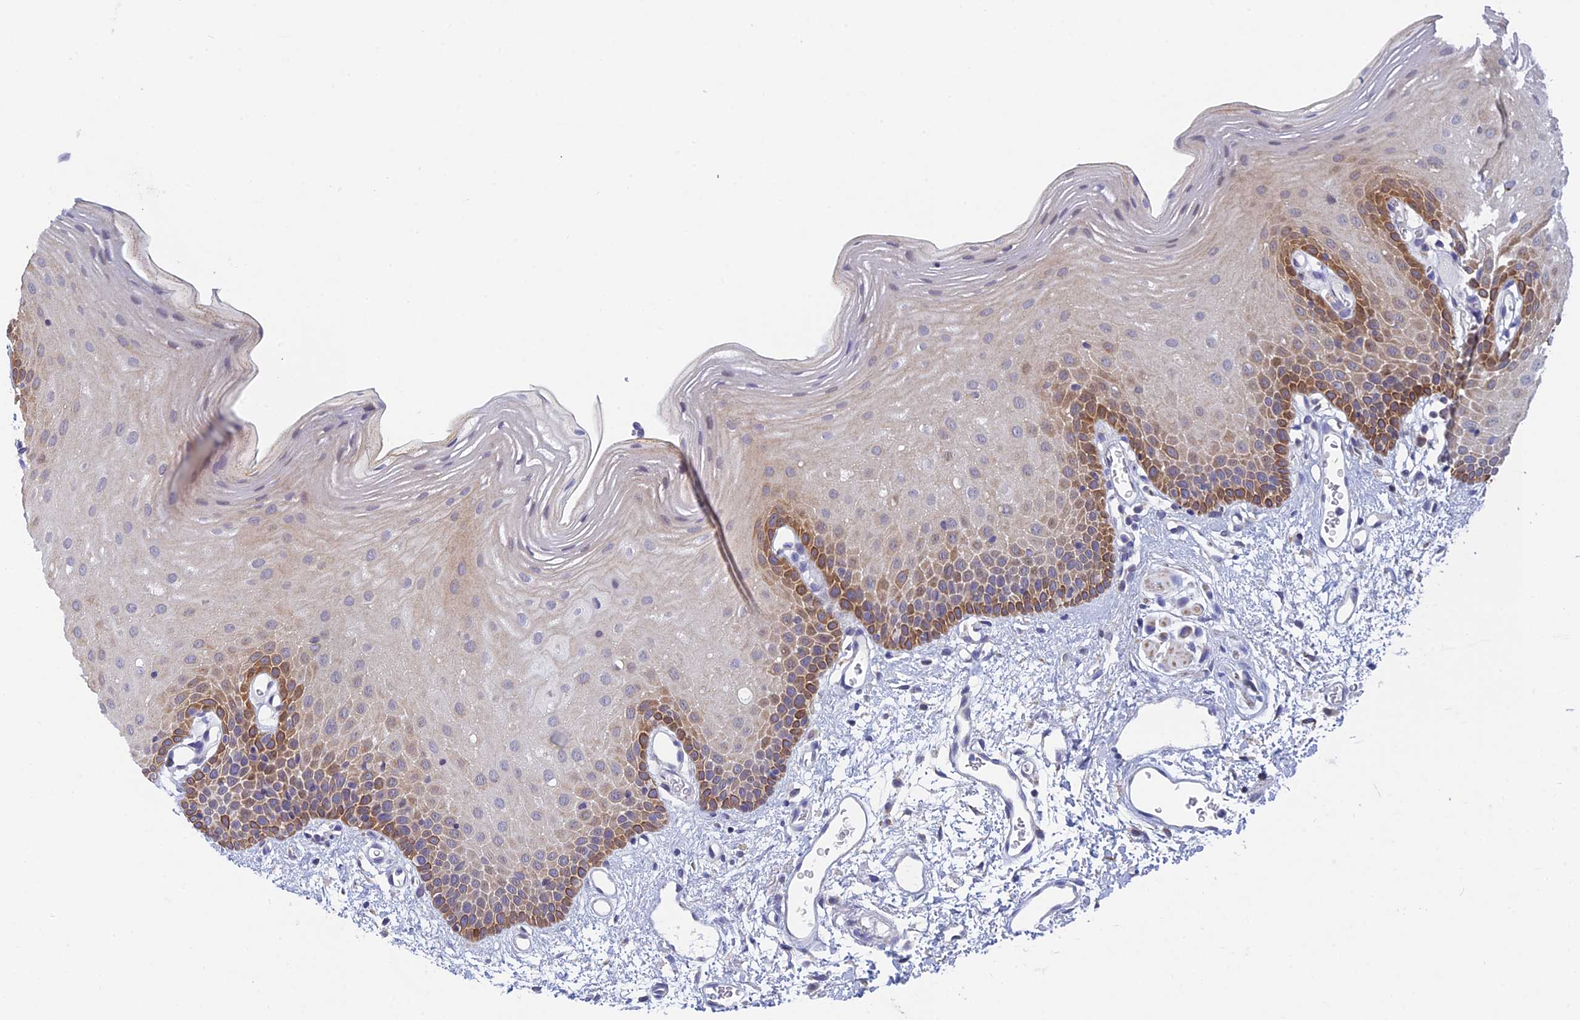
{"staining": {"intensity": "moderate", "quantity": "<25%", "location": "cytoplasmic/membranous"}, "tissue": "oral mucosa", "cell_type": "Squamous epithelial cells", "image_type": "normal", "snomed": [{"axis": "morphology", "description": "Normal tissue, NOS"}, {"axis": "topography", "description": "Oral tissue"}], "caption": "Immunohistochemical staining of unremarkable human oral mucosa shows <25% levels of moderate cytoplasmic/membranous protein staining in approximately <25% of squamous epithelial cells. (DAB (3,3'-diaminobenzidine) IHC with brightfield microscopy, high magnification).", "gene": "REXO5", "patient": {"sex": "female", "age": 70}}